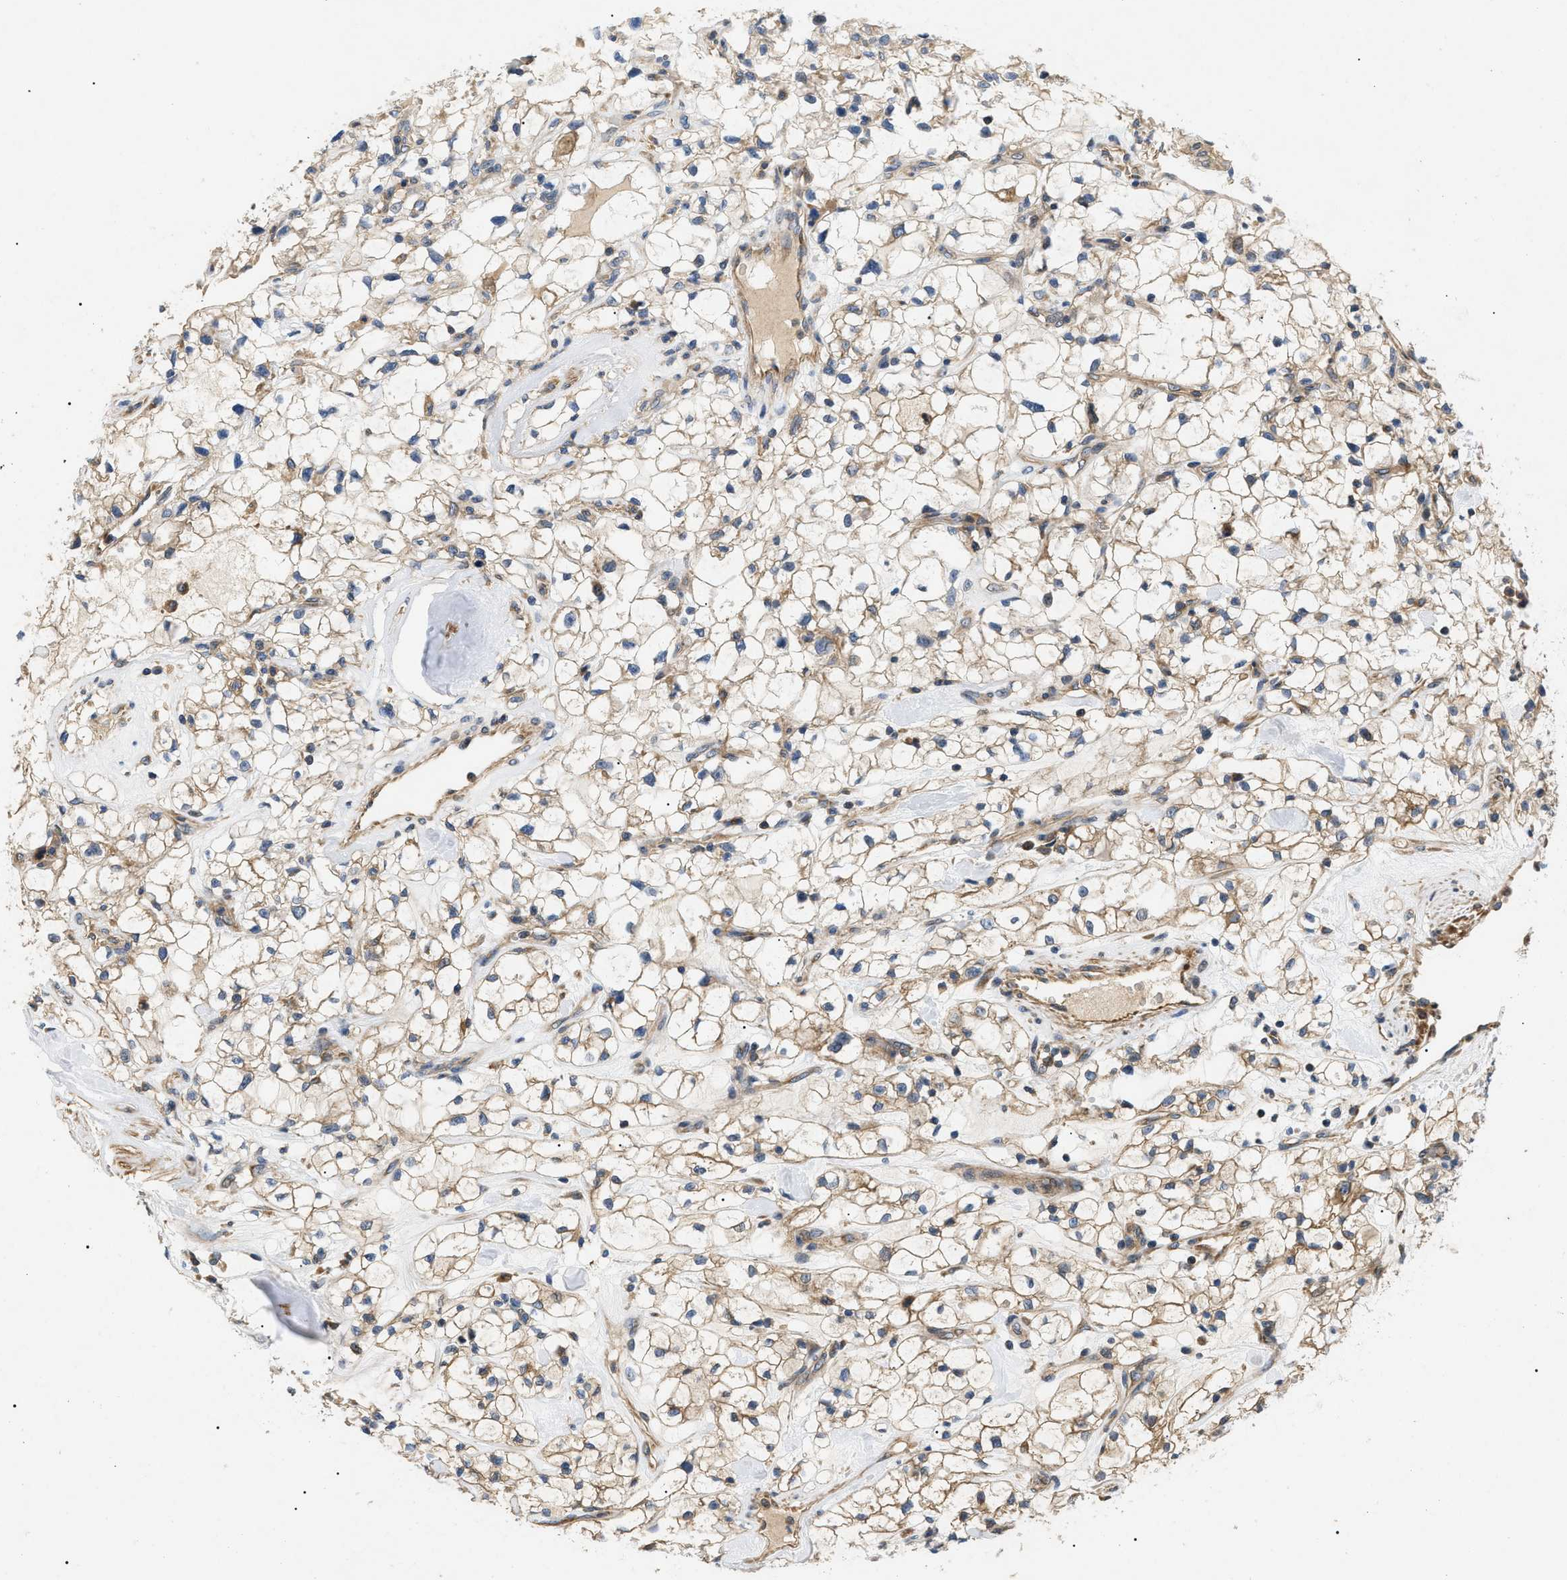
{"staining": {"intensity": "moderate", "quantity": ">75%", "location": "cytoplasmic/membranous"}, "tissue": "renal cancer", "cell_type": "Tumor cells", "image_type": "cancer", "snomed": [{"axis": "morphology", "description": "Adenocarcinoma, NOS"}, {"axis": "topography", "description": "Kidney"}], "caption": "Renal cancer stained with DAB immunohistochemistry (IHC) shows medium levels of moderate cytoplasmic/membranous staining in about >75% of tumor cells.", "gene": "PPM1B", "patient": {"sex": "female", "age": 60}}